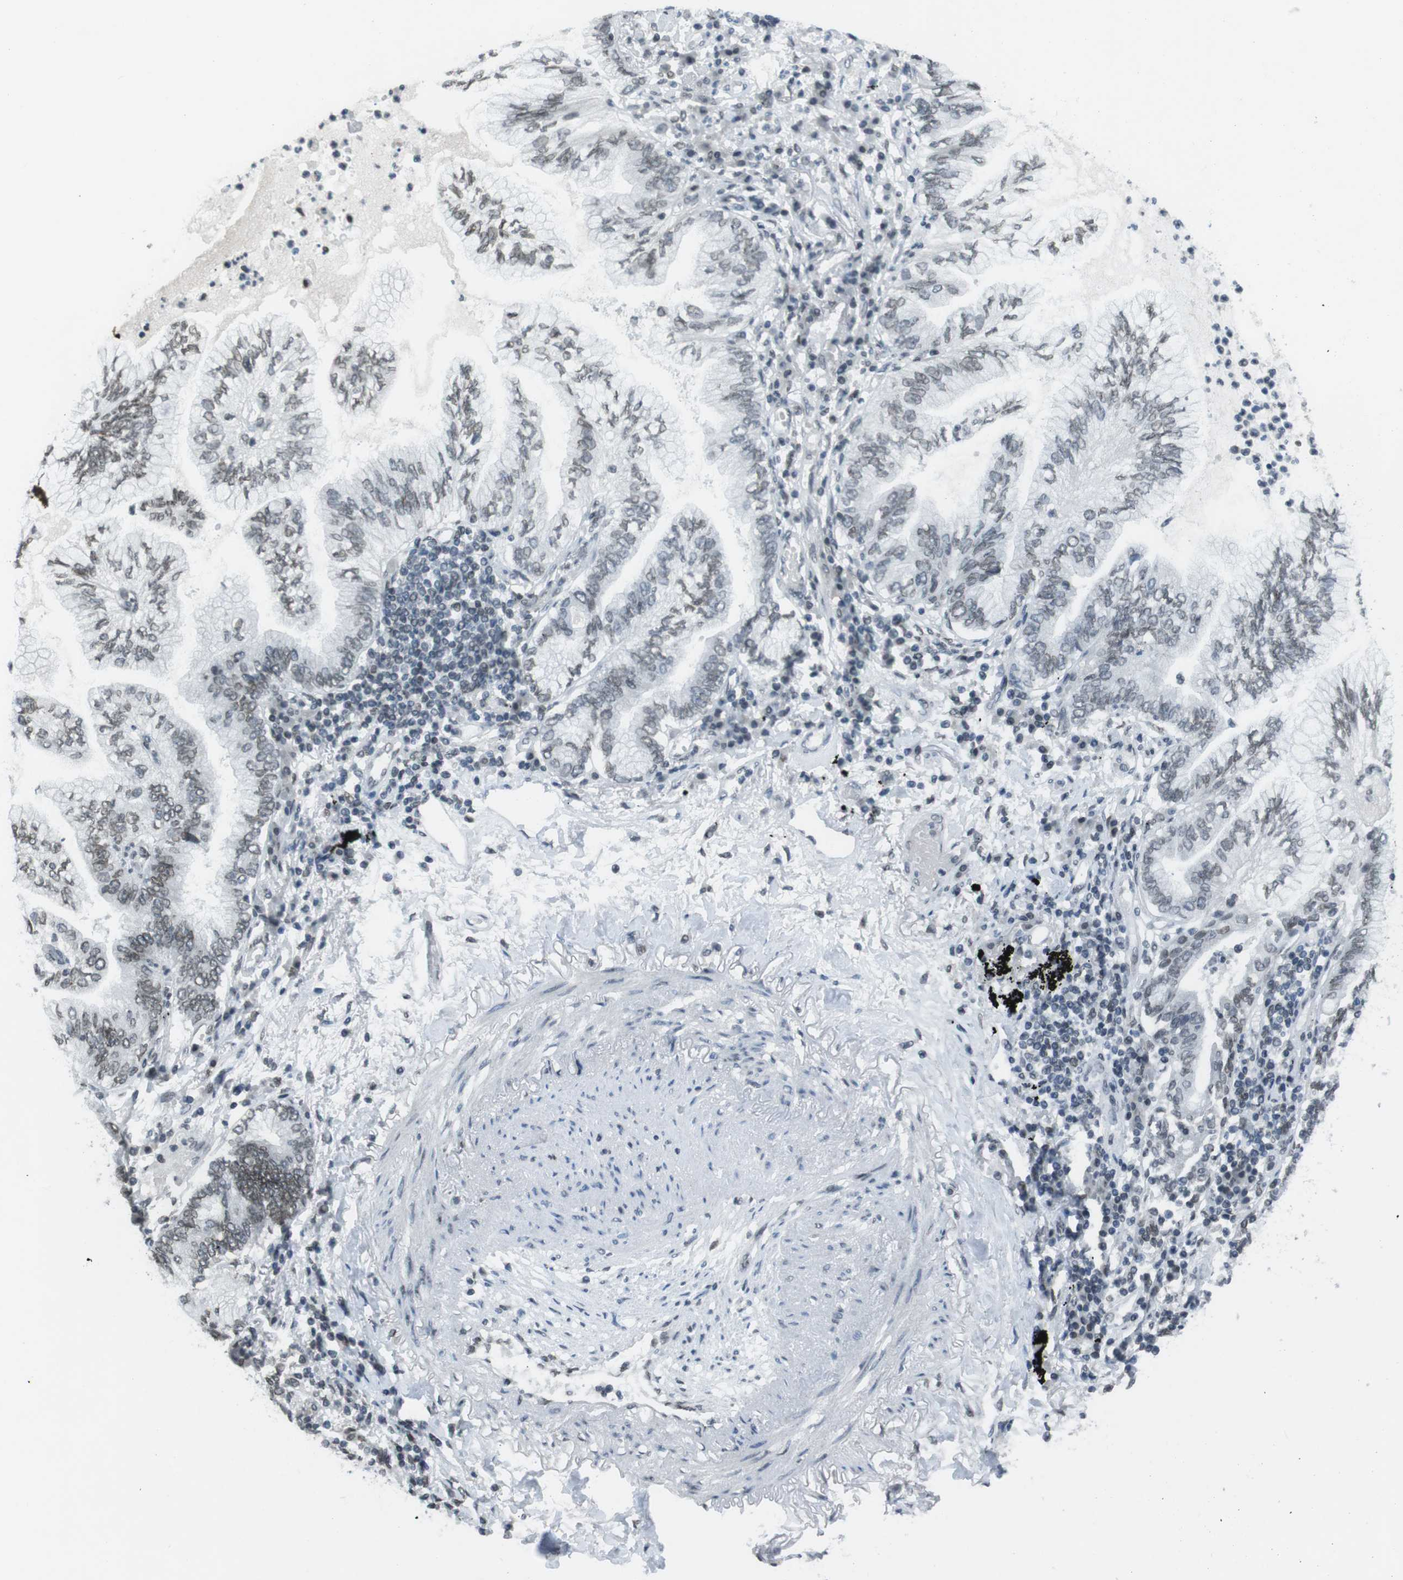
{"staining": {"intensity": "weak", "quantity": ">75%", "location": "nuclear"}, "tissue": "lung cancer", "cell_type": "Tumor cells", "image_type": "cancer", "snomed": [{"axis": "morphology", "description": "Normal tissue, NOS"}, {"axis": "morphology", "description": "Adenocarcinoma, NOS"}, {"axis": "topography", "description": "Bronchus"}, {"axis": "topography", "description": "Lung"}], "caption": "Adenocarcinoma (lung) stained with DAB (3,3'-diaminobenzidine) immunohistochemistry displays low levels of weak nuclear staining in approximately >75% of tumor cells.", "gene": "MAD1L1", "patient": {"sex": "female", "age": 70}}